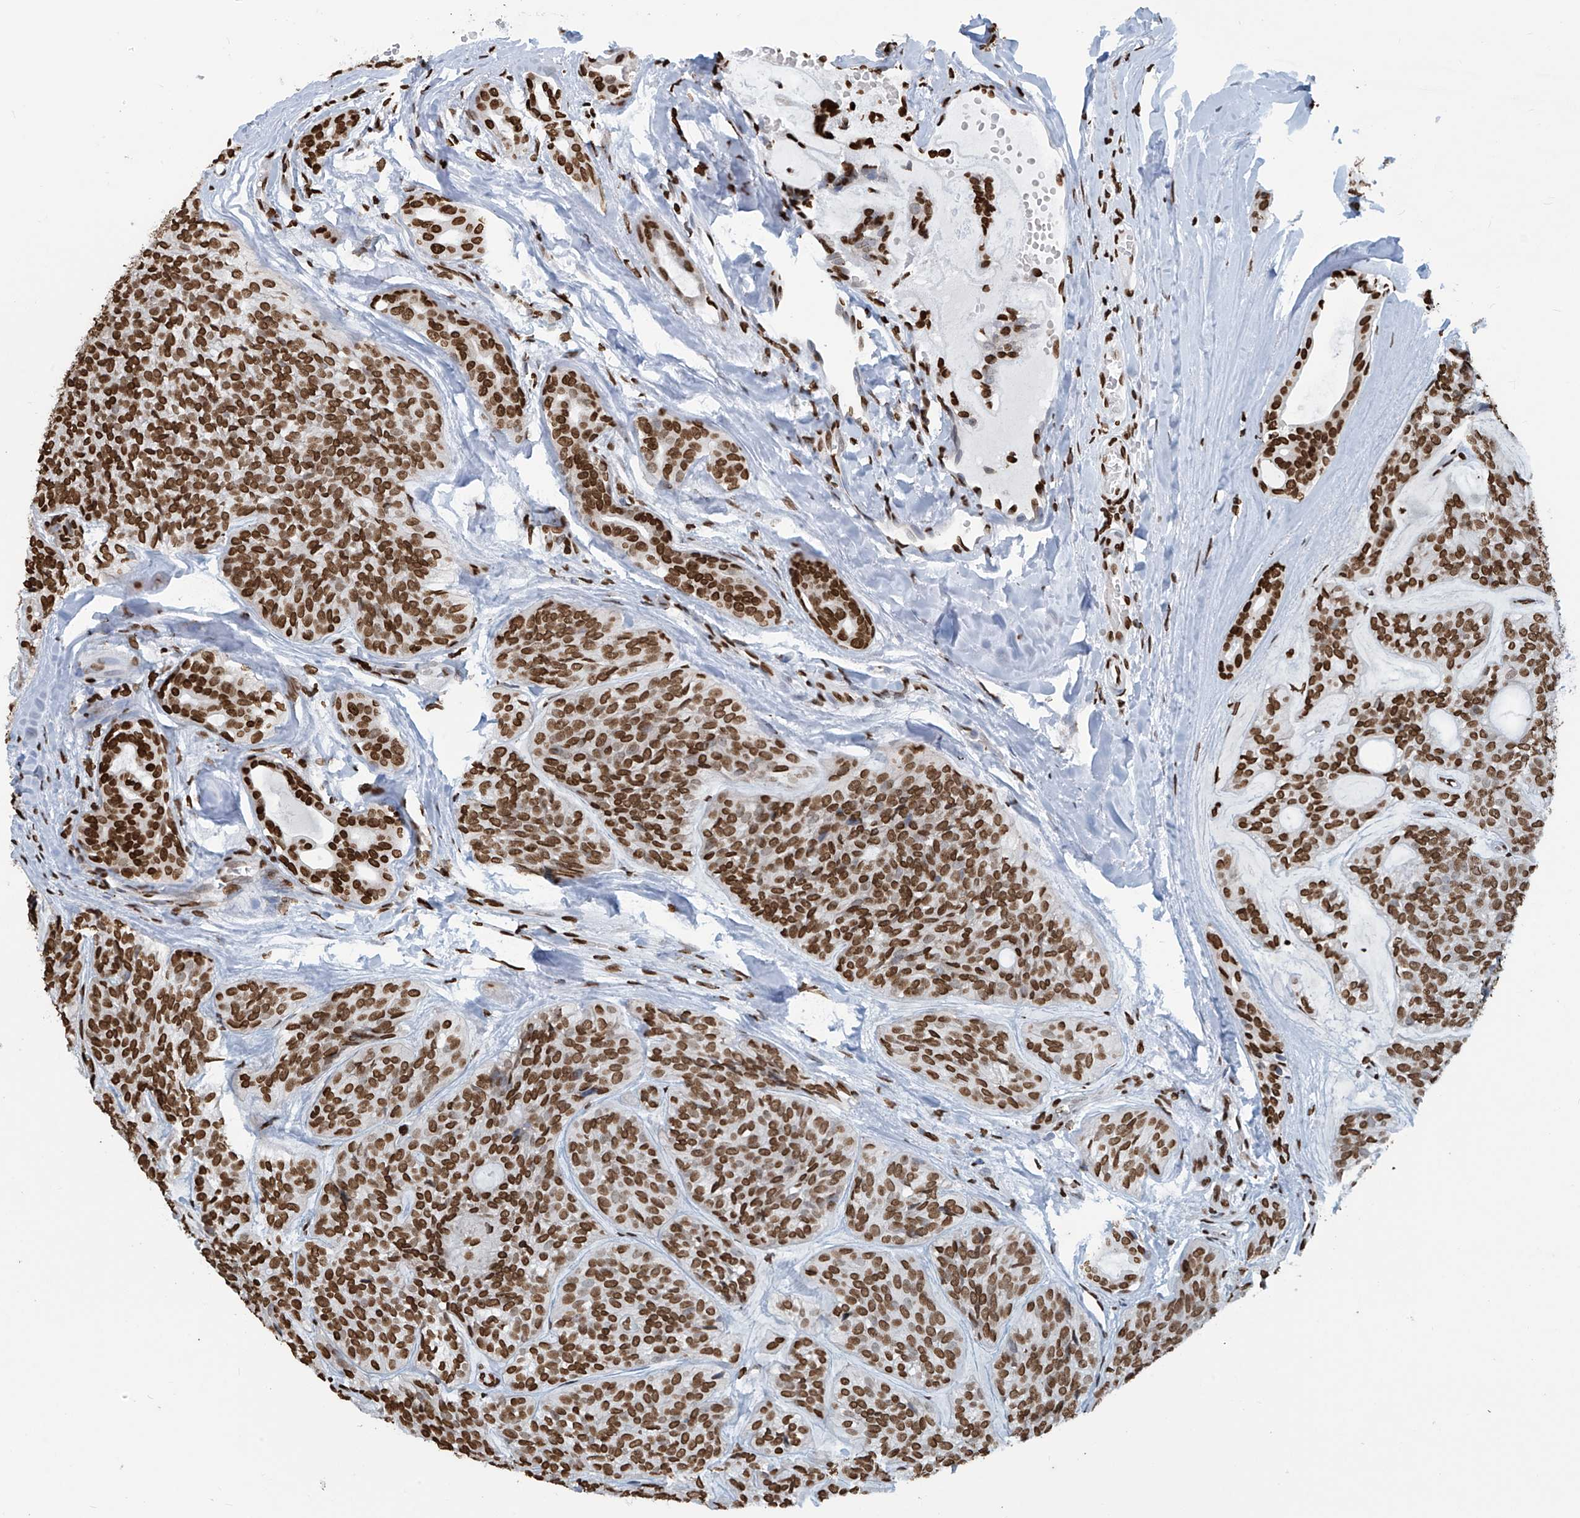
{"staining": {"intensity": "strong", "quantity": ">75%", "location": "nuclear"}, "tissue": "head and neck cancer", "cell_type": "Tumor cells", "image_type": "cancer", "snomed": [{"axis": "morphology", "description": "Adenocarcinoma, NOS"}, {"axis": "topography", "description": "Head-Neck"}], "caption": "A brown stain highlights strong nuclear positivity of a protein in human head and neck cancer tumor cells. (brown staining indicates protein expression, while blue staining denotes nuclei).", "gene": "DPPA2", "patient": {"sex": "male", "age": 66}}